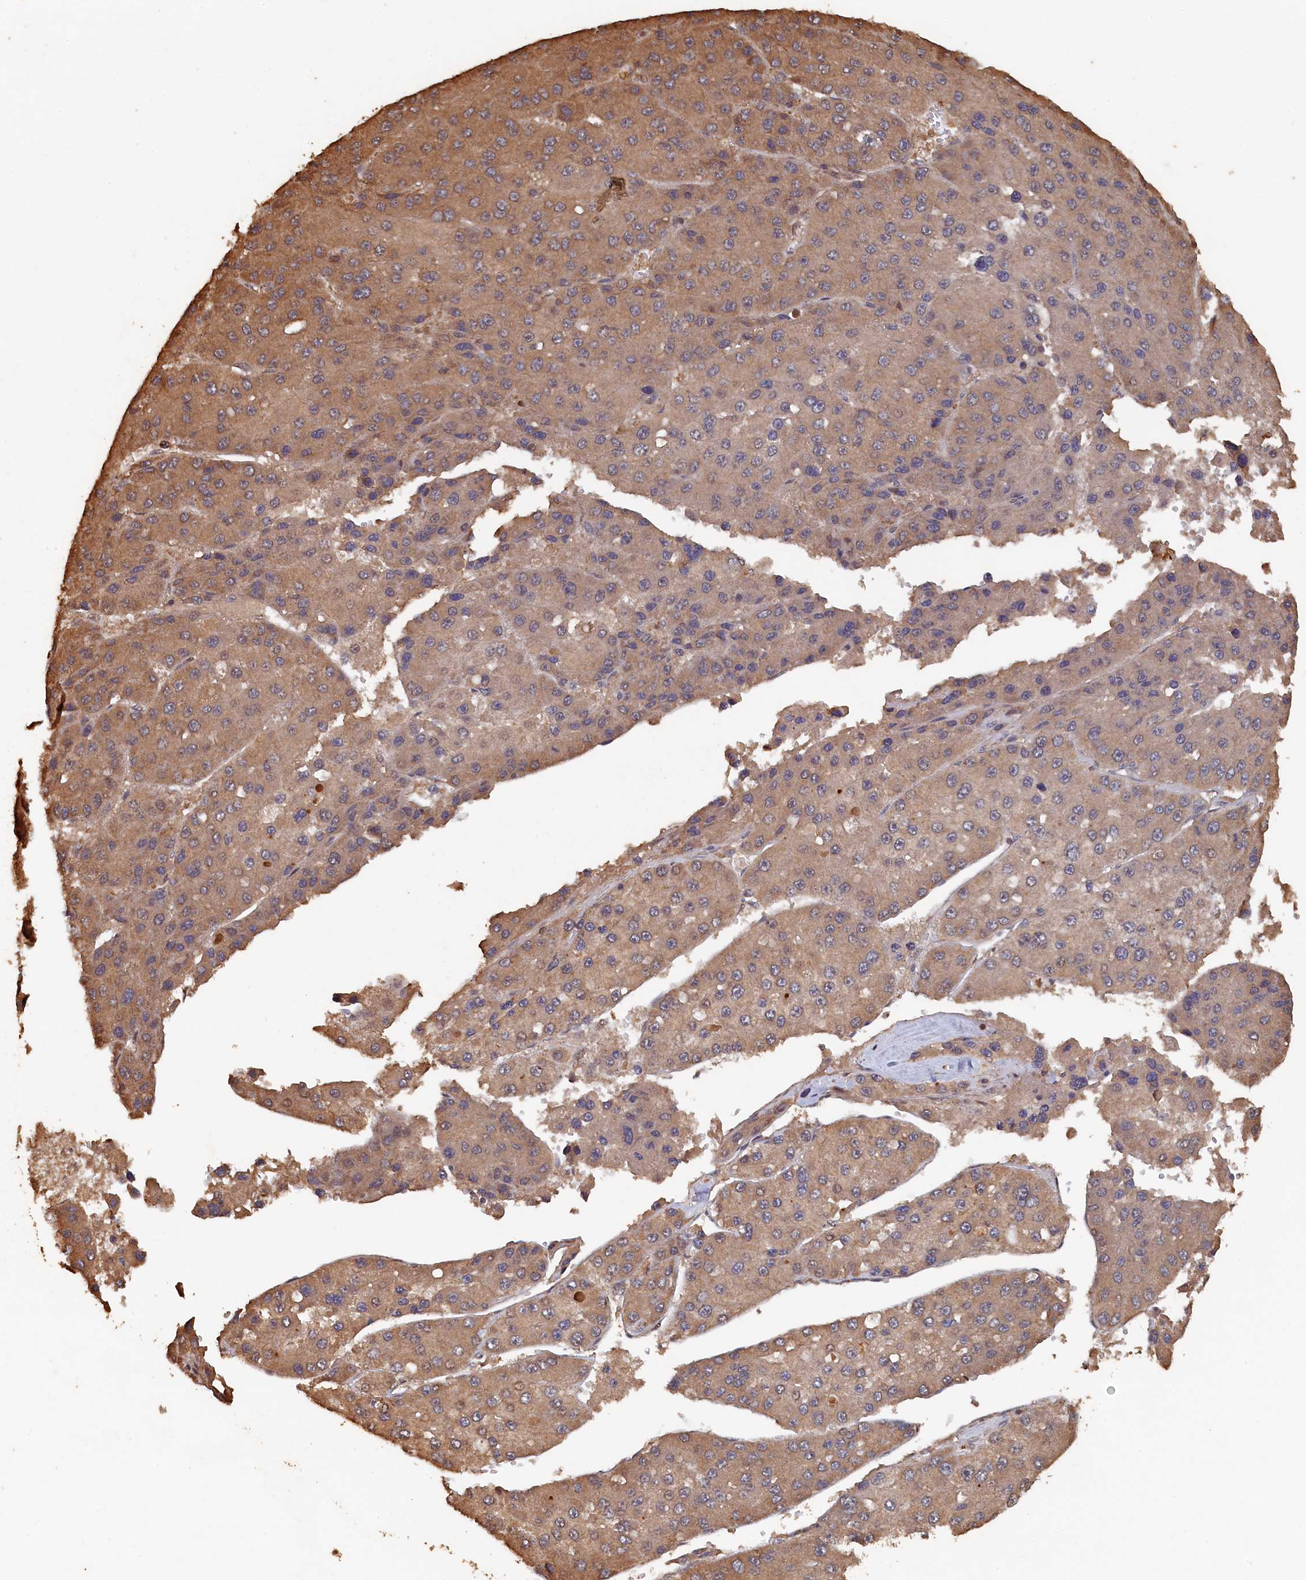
{"staining": {"intensity": "weak", "quantity": "25%-75%", "location": "cytoplasmic/membranous"}, "tissue": "liver cancer", "cell_type": "Tumor cells", "image_type": "cancer", "snomed": [{"axis": "morphology", "description": "Carcinoma, Hepatocellular, NOS"}, {"axis": "topography", "description": "Liver"}], "caption": "Immunohistochemical staining of human liver cancer (hepatocellular carcinoma) exhibits low levels of weak cytoplasmic/membranous staining in about 25%-75% of tumor cells. The staining is performed using DAB (3,3'-diaminobenzidine) brown chromogen to label protein expression. The nuclei are counter-stained blue using hematoxylin.", "gene": "PIGN", "patient": {"sex": "female", "age": 73}}